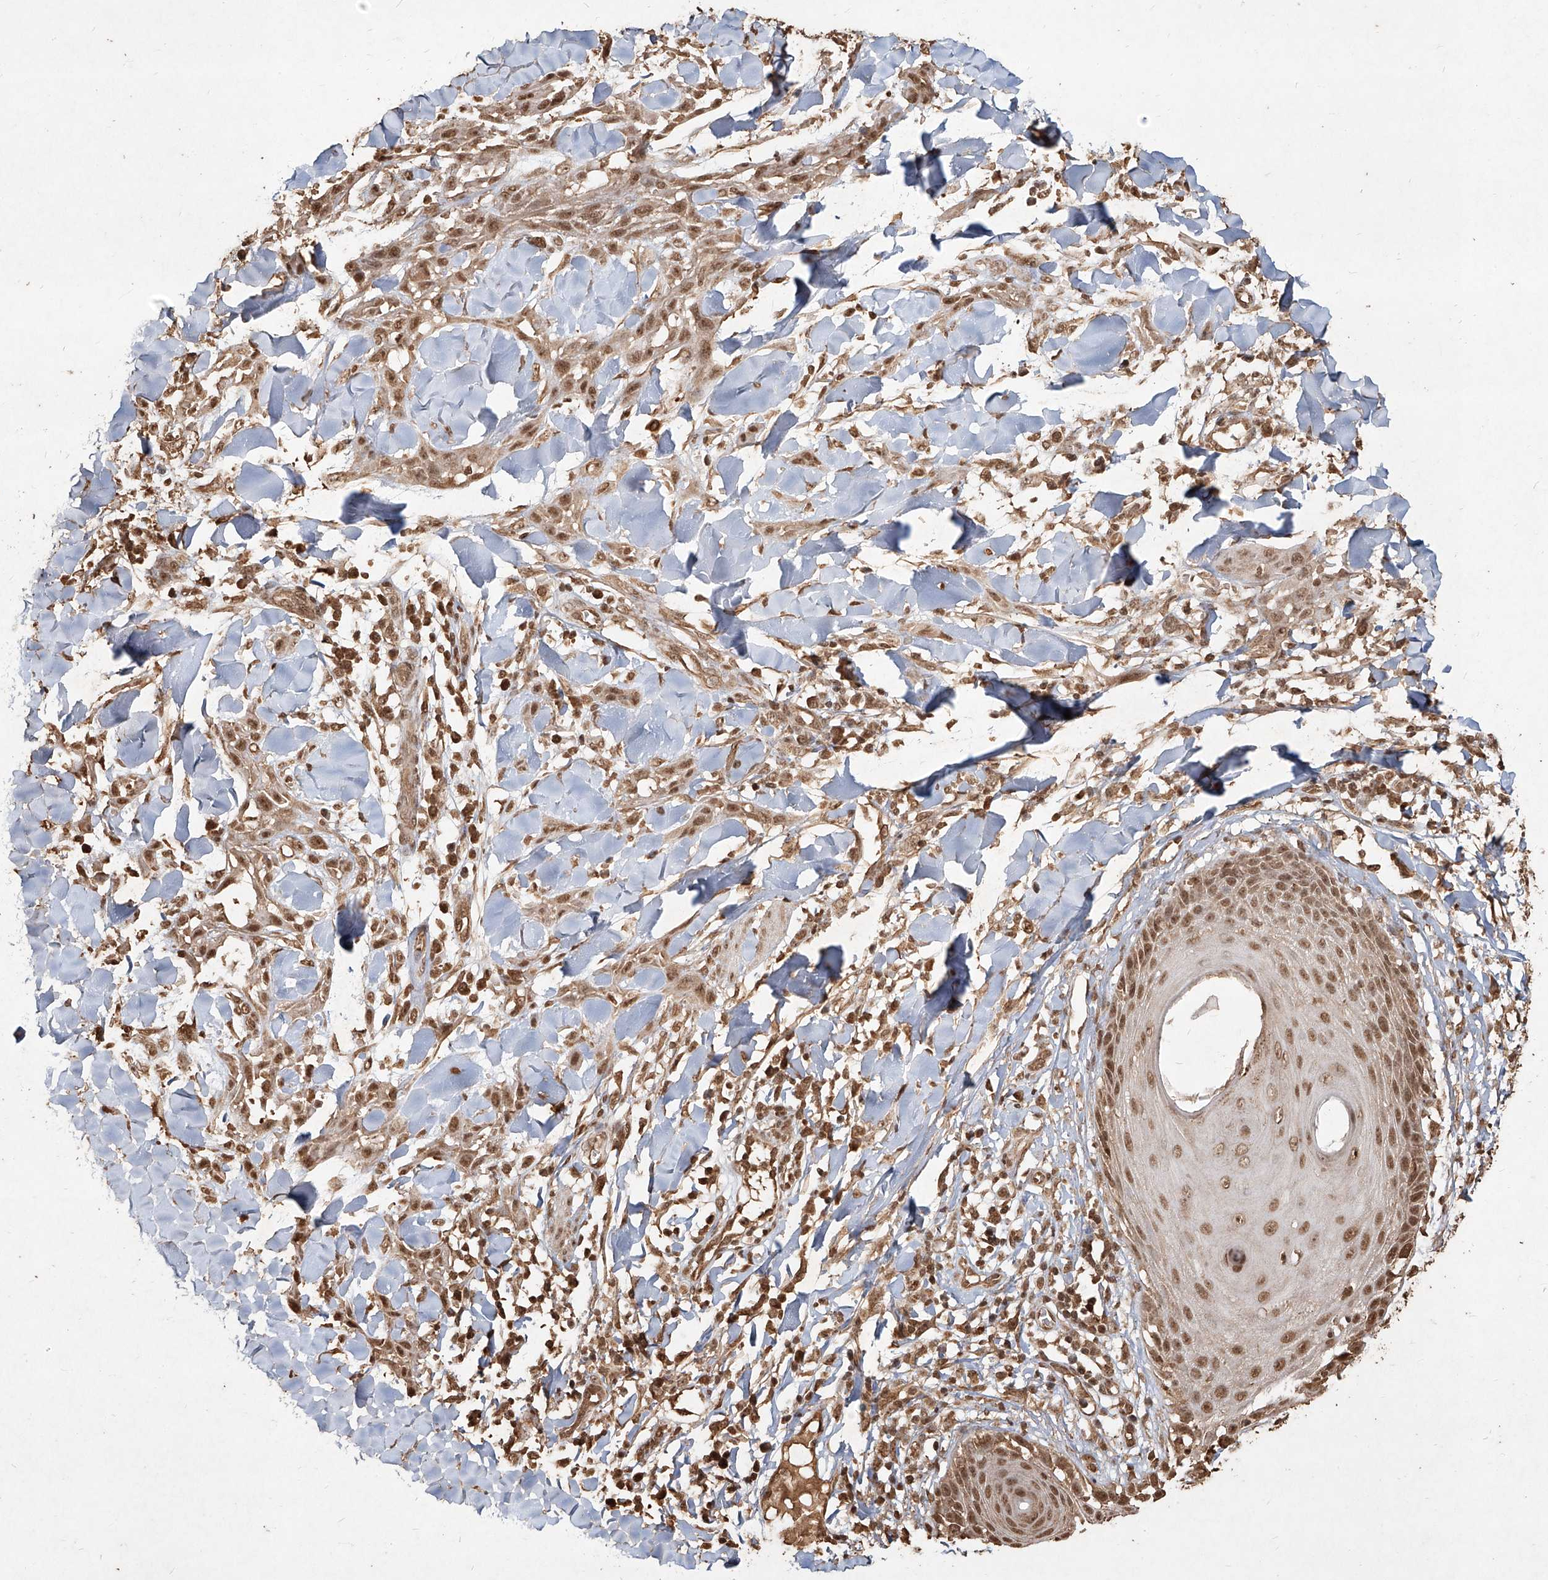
{"staining": {"intensity": "moderate", "quantity": ">75%", "location": "nuclear"}, "tissue": "skin cancer", "cell_type": "Tumor cells", "image_type": "cancer", "snomed": [{"axis": "morphology", "description": "Squamous cell carcinoma, NOS"}, {"axis": "topography", "description": "Skin"}], "caption": "Squamous cell carcinoma (skin) stained with DAB (3,3'-diaminobenzidine) immunohistochemistry (IHC) shows medium levels of moderate nuclear staining in approximately >75% of tumor cells.", "gene": "UBE2K", "patient": {"sex": "male", "age": 24}}